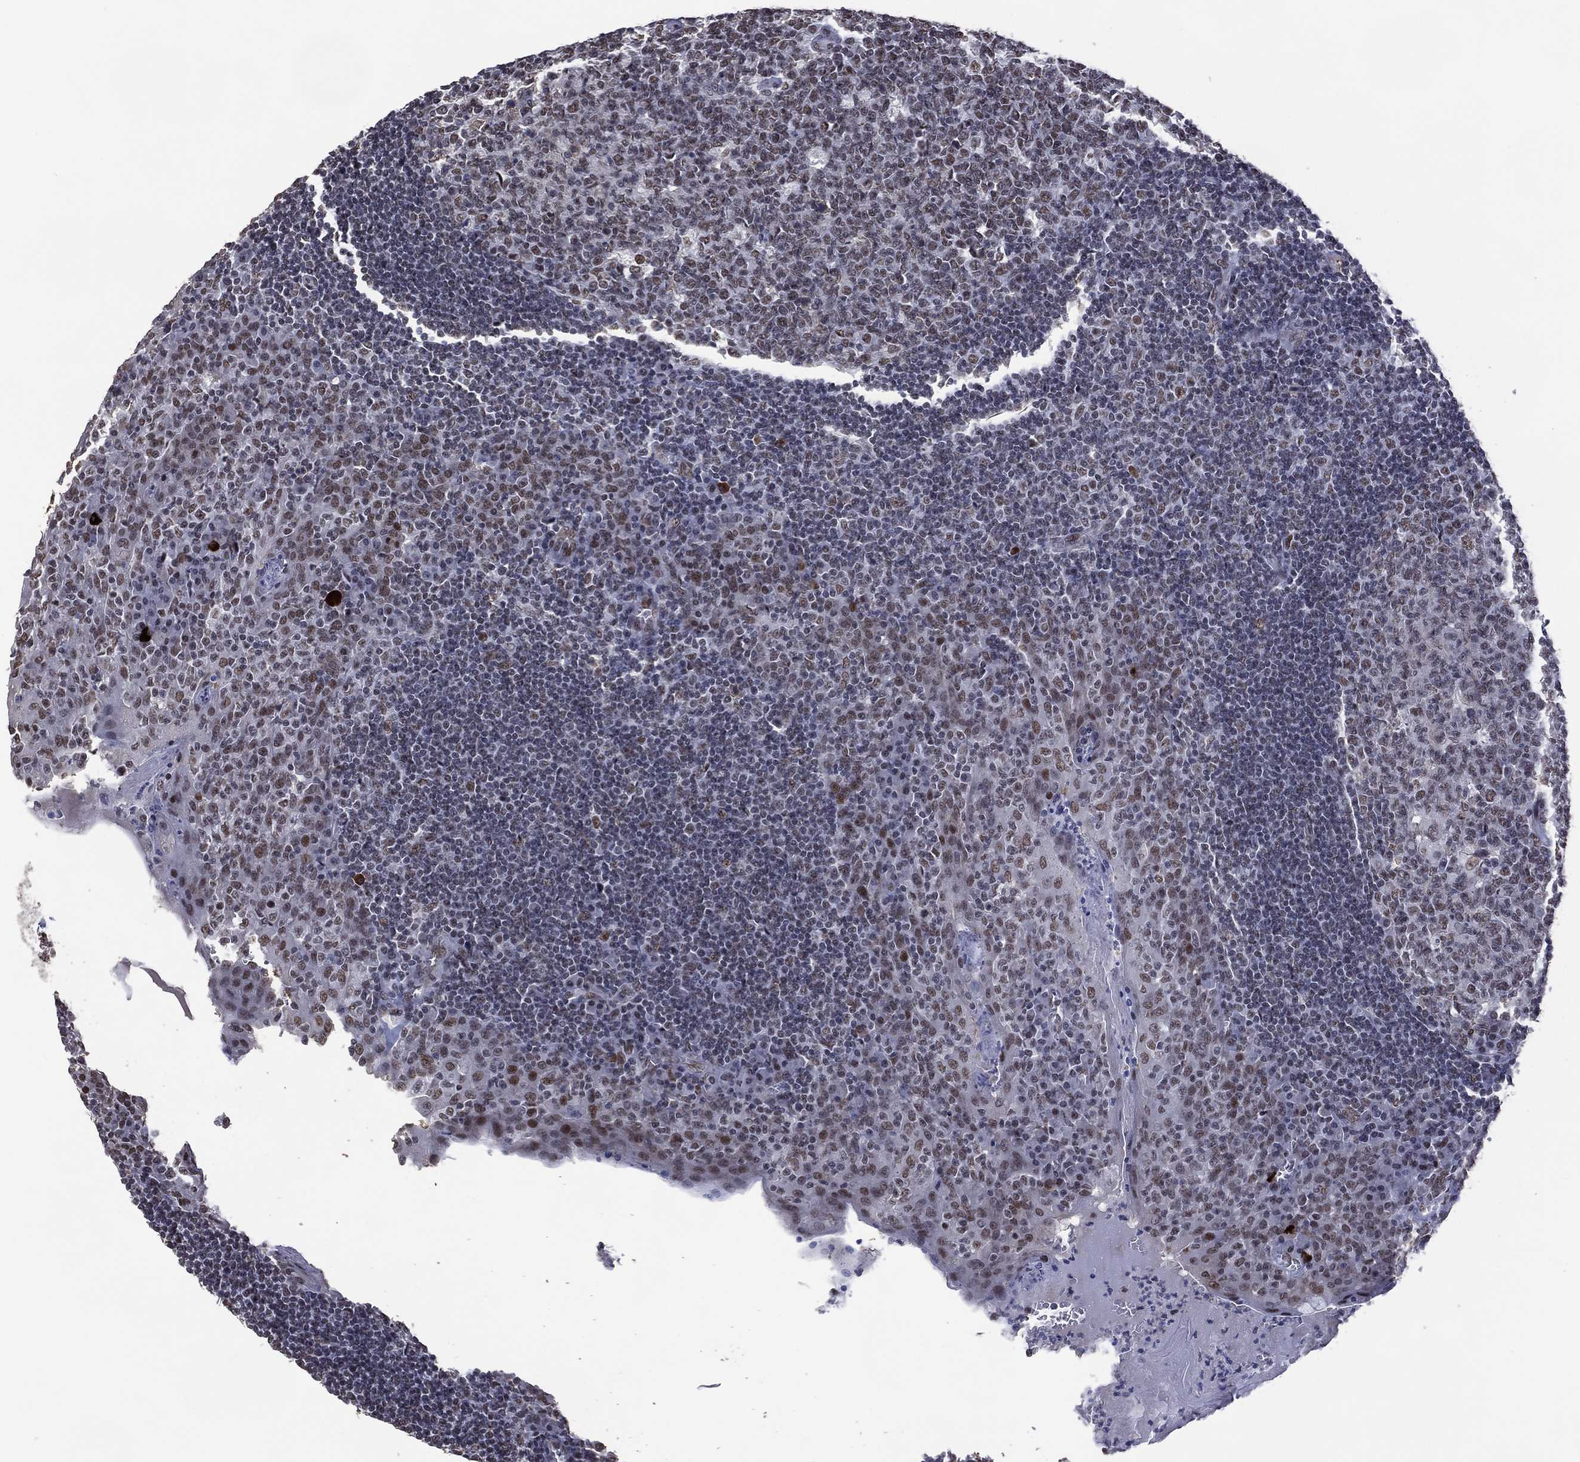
{"staining": {"intensity": "weak", "quantity": "<25%", "location": "nuclear"}, "tissue": "tonsil", "cell_type": "Germinal center cells", "image_type": "normal", "snomed": [{"axis": "morphology", "description": "Normal tissue, NOS"}, {"axis": "topography", "description": "Tonsil"}], "caption": "This is an immunohistochemistry (IHC) image of benign human tonsil. There is no expression in germinal center cells.", "gene": "EHMT1", "patient": {"sex": "female", "age": 13}}